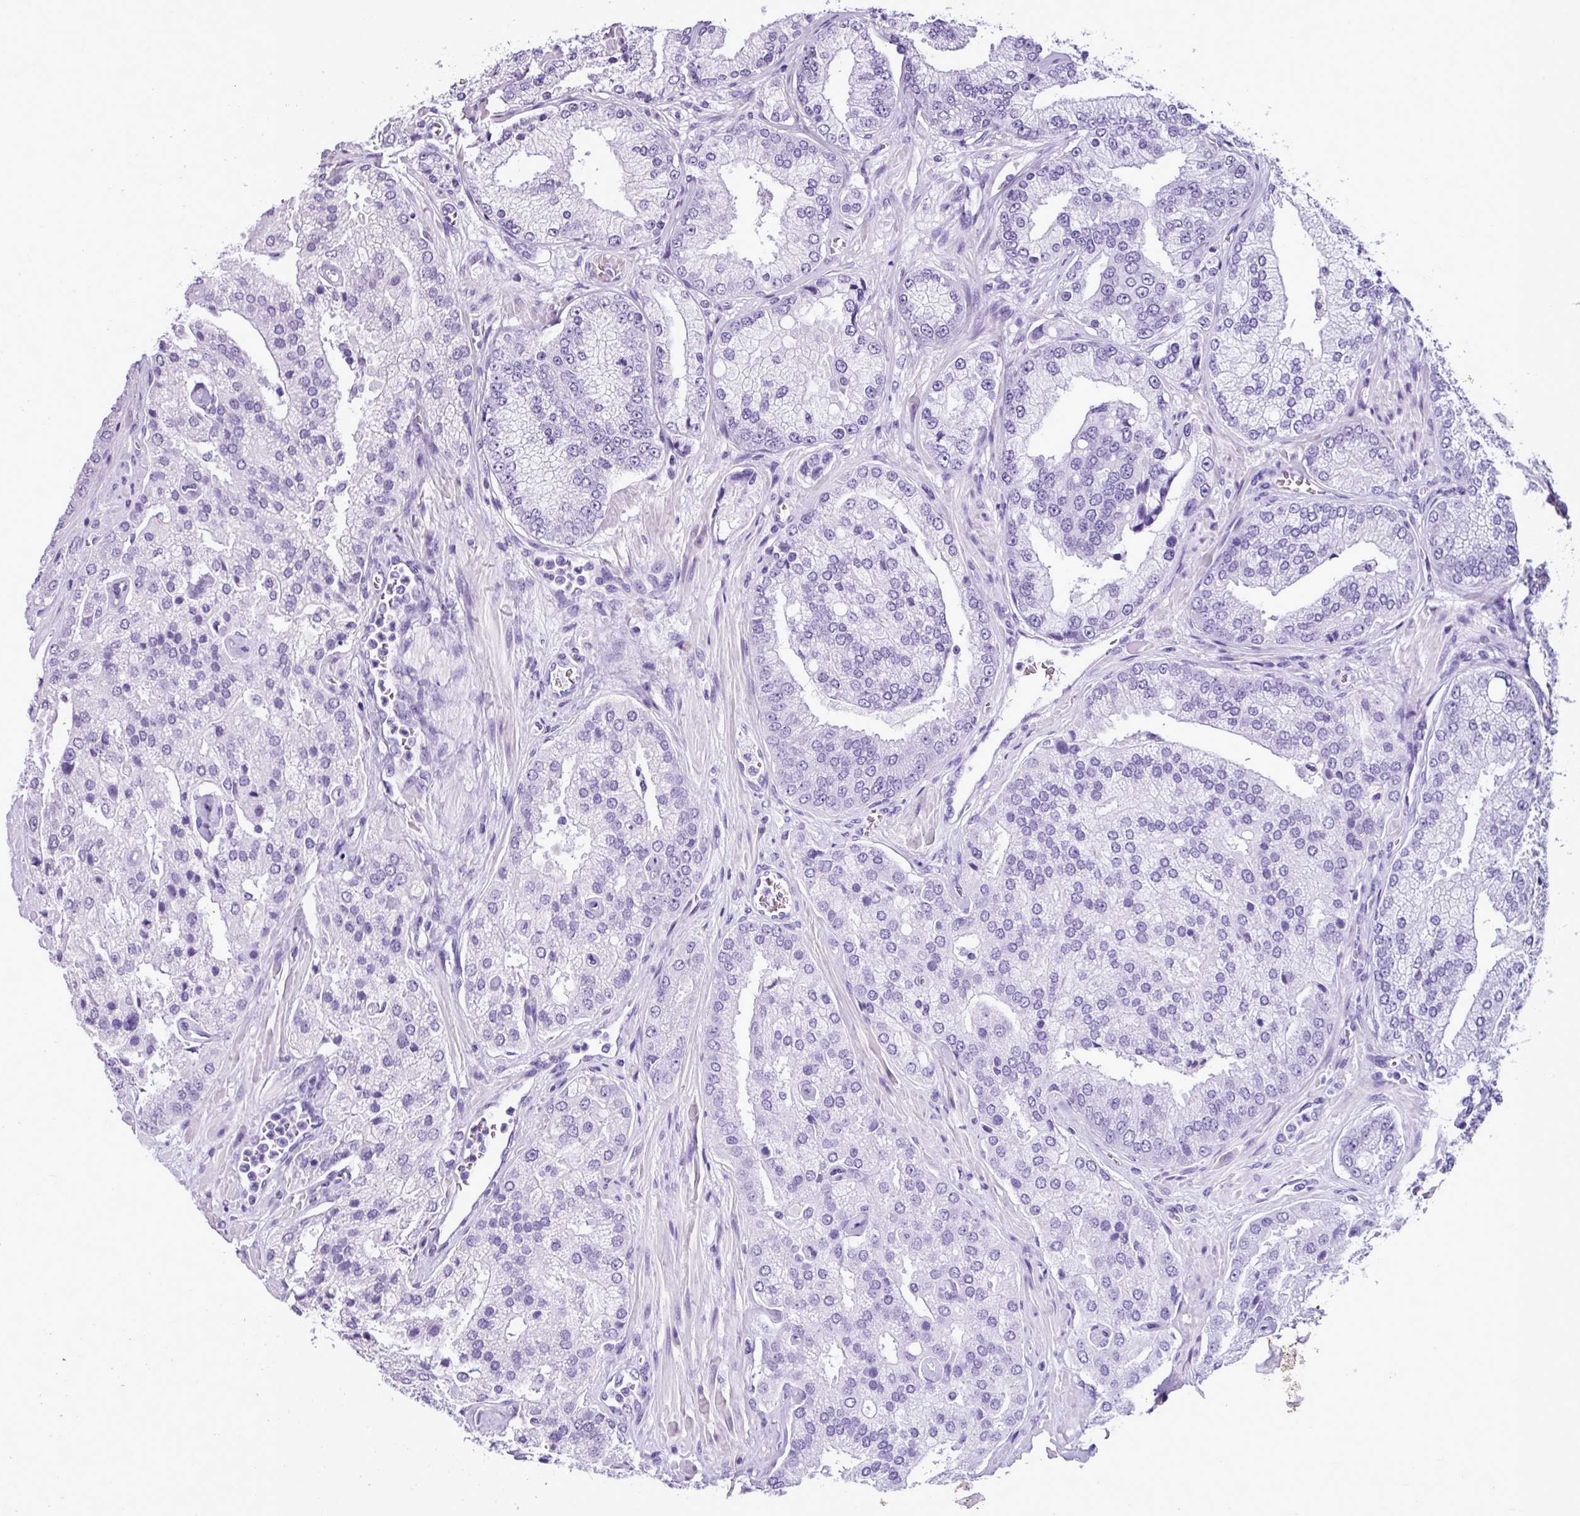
{"staining": {"intensity": "negative", "quantity": "none", "location": "none"}, "tissue": "prostate cancer", "cell_type": "Tumor cells", "image_type": "cancer", "snomed": [{"axis": "morphology", "description": "Adenocarcinoma, High grade"}, {"axis": "topography", "description": "Prostate"}], "caption": "Prostate high-grade adenocarcinoma was stained to show a protein in brown. There is no significant positivity in tumor cells.", "gene": "UTP18", "patient": {"sex": "male", "age": 68}}